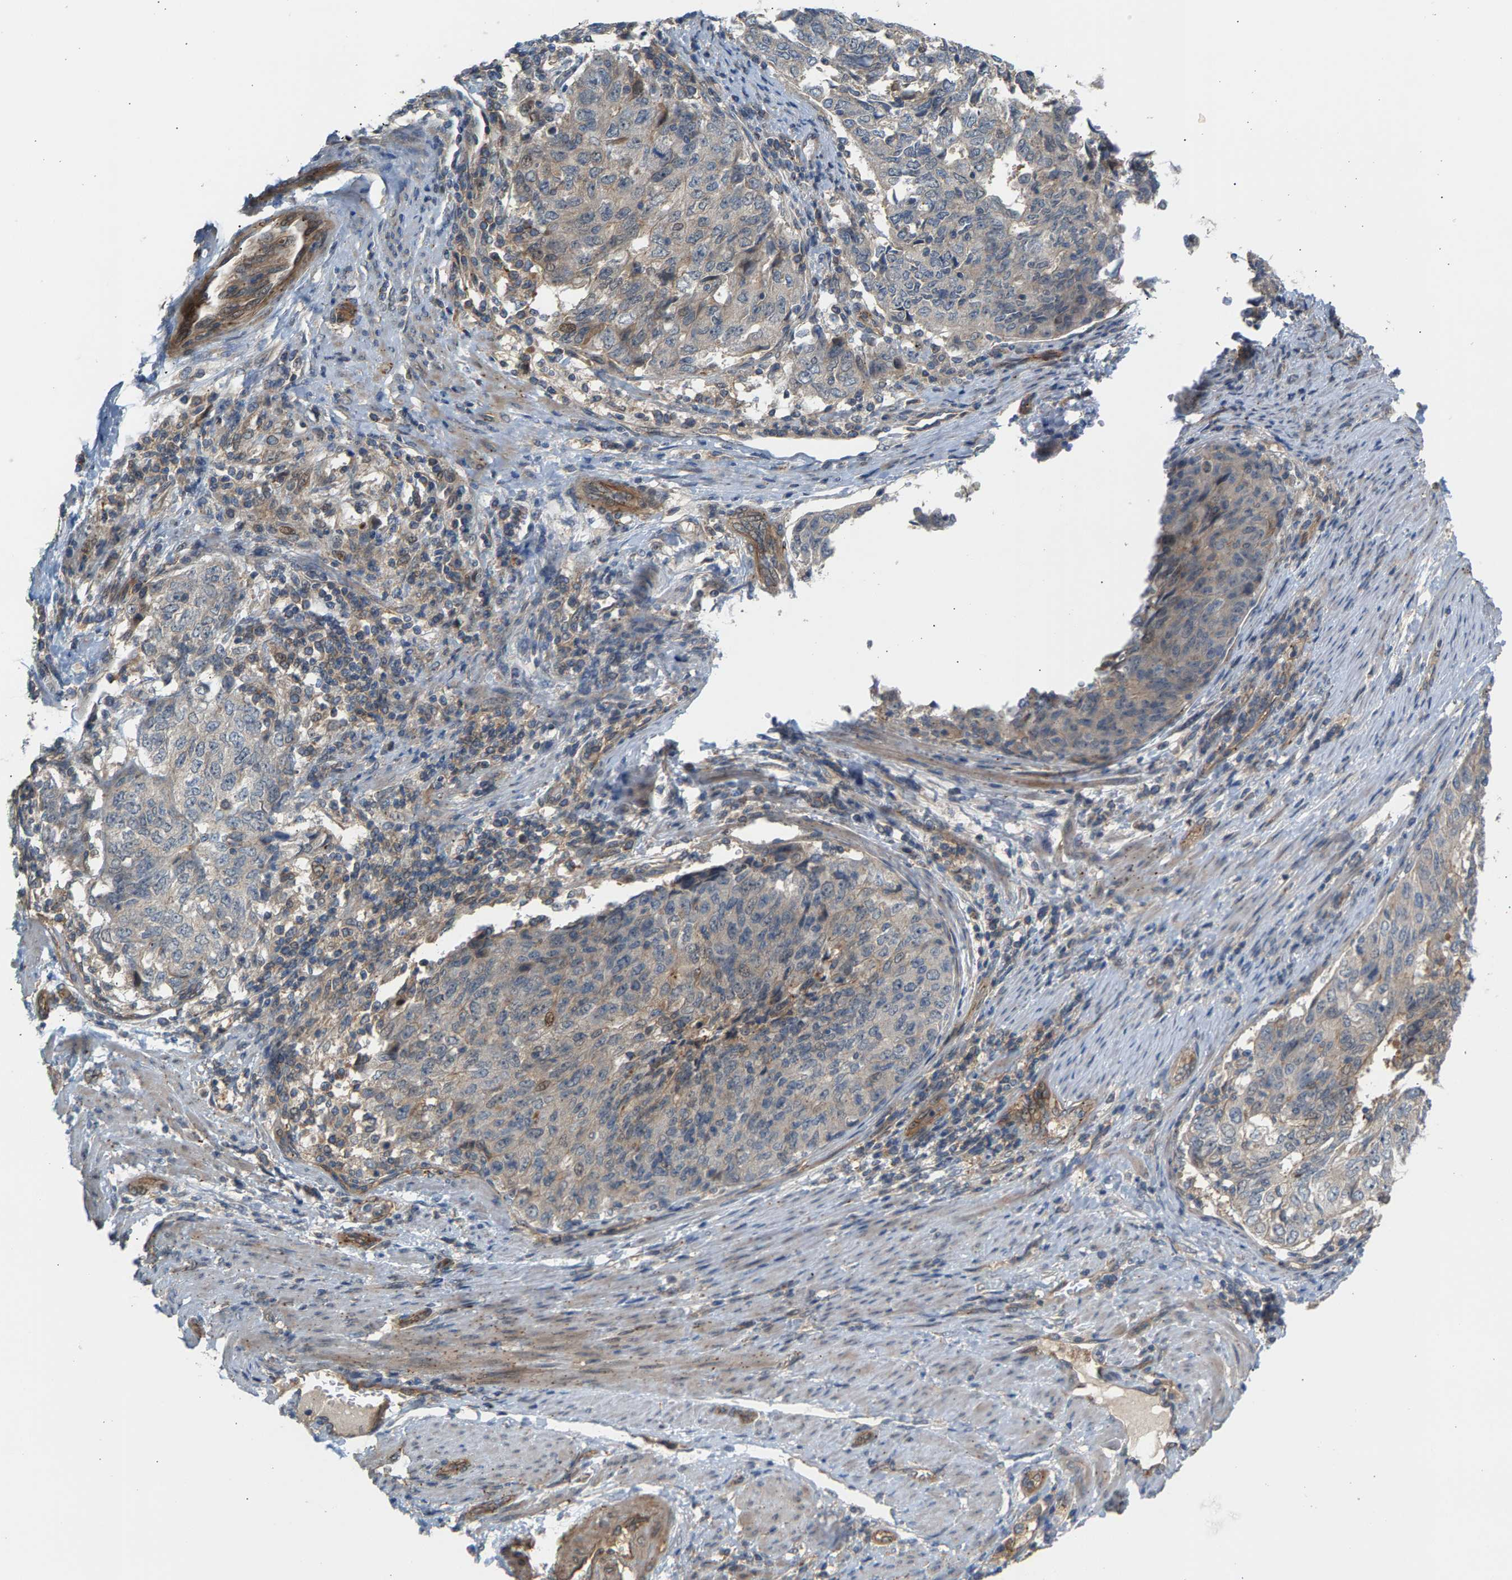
{"staining": {"intensity": "weak", "quantity": "<25%", "location": "cytoplasmic/membranous"}, "tissue": "endometrial cancer", "cell_type": "Tumor cells", "image_type": "cancer", "snomed": [{"axis": "morphology", "description": "Adenocarcinoma, NOS"}, {"axis": "topography", "description": "Endometrium"}], "caption": "IHC of human endometrial adenocarcinoma shows no staining in tumor cells.", "gene": "KRTAP27-1", "patient": {"sex": "female", "age": 80}}